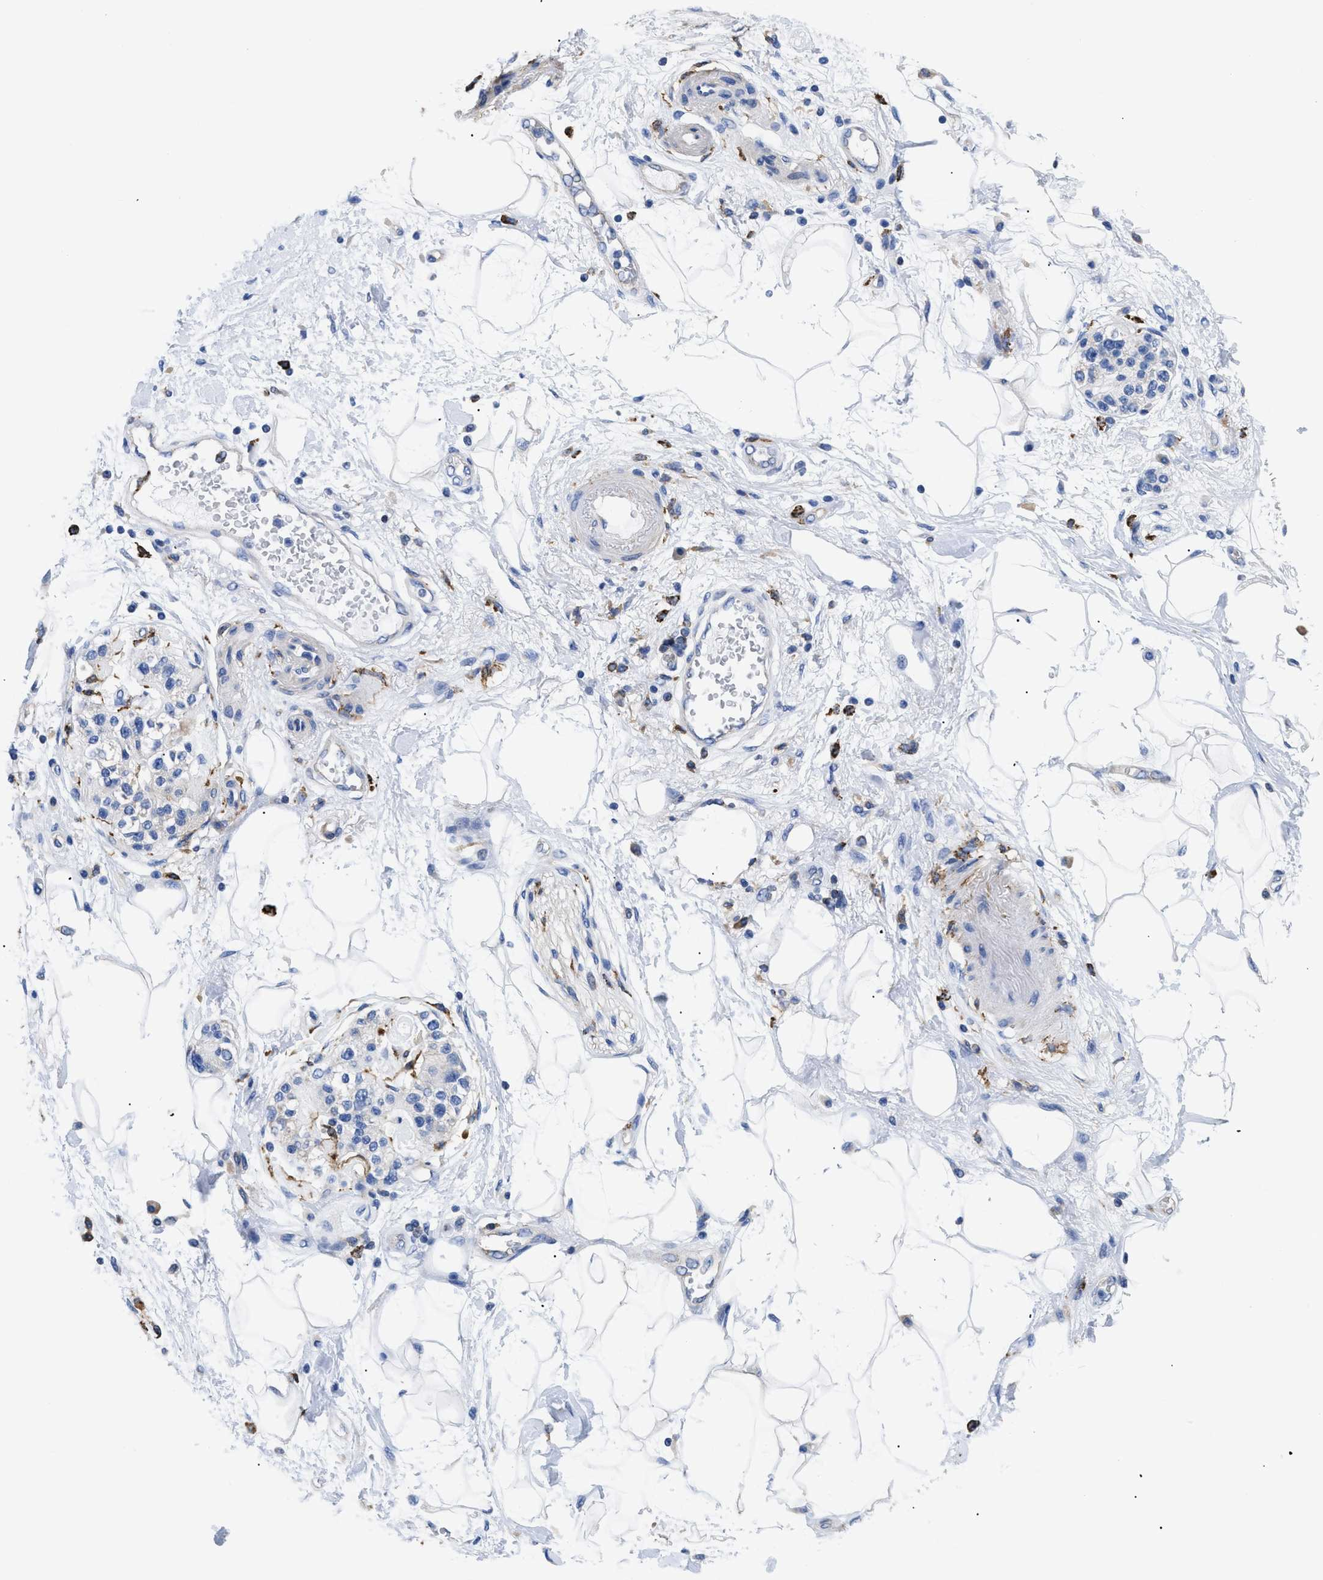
{"staining": {"intensity": "negative", "quantity": "none", "location": "none"}, "tissue": "adipose tissue", "cell_type": "Adipocytes", "image_type": "normal", "snomed": [{"axis": "morphology", "description": "Normal tissue, NOS"}, {"axis": "morphology", "description": "Adenocarcinoma, NOS"}, {"axis": "topography", "description": "Duodenum"}, {"axis": "topography", "description": "Peripheral nerve tissue"}], "caption": "This is a image of immunohistochemistry staining of benign adipose tissue, which shows no staining in adipocytes. (Brightfield microscopy of DAB immunohistochemistry at high magnification).", "gene": "HLA", "patient": {"sex": "female", "age": 60}}